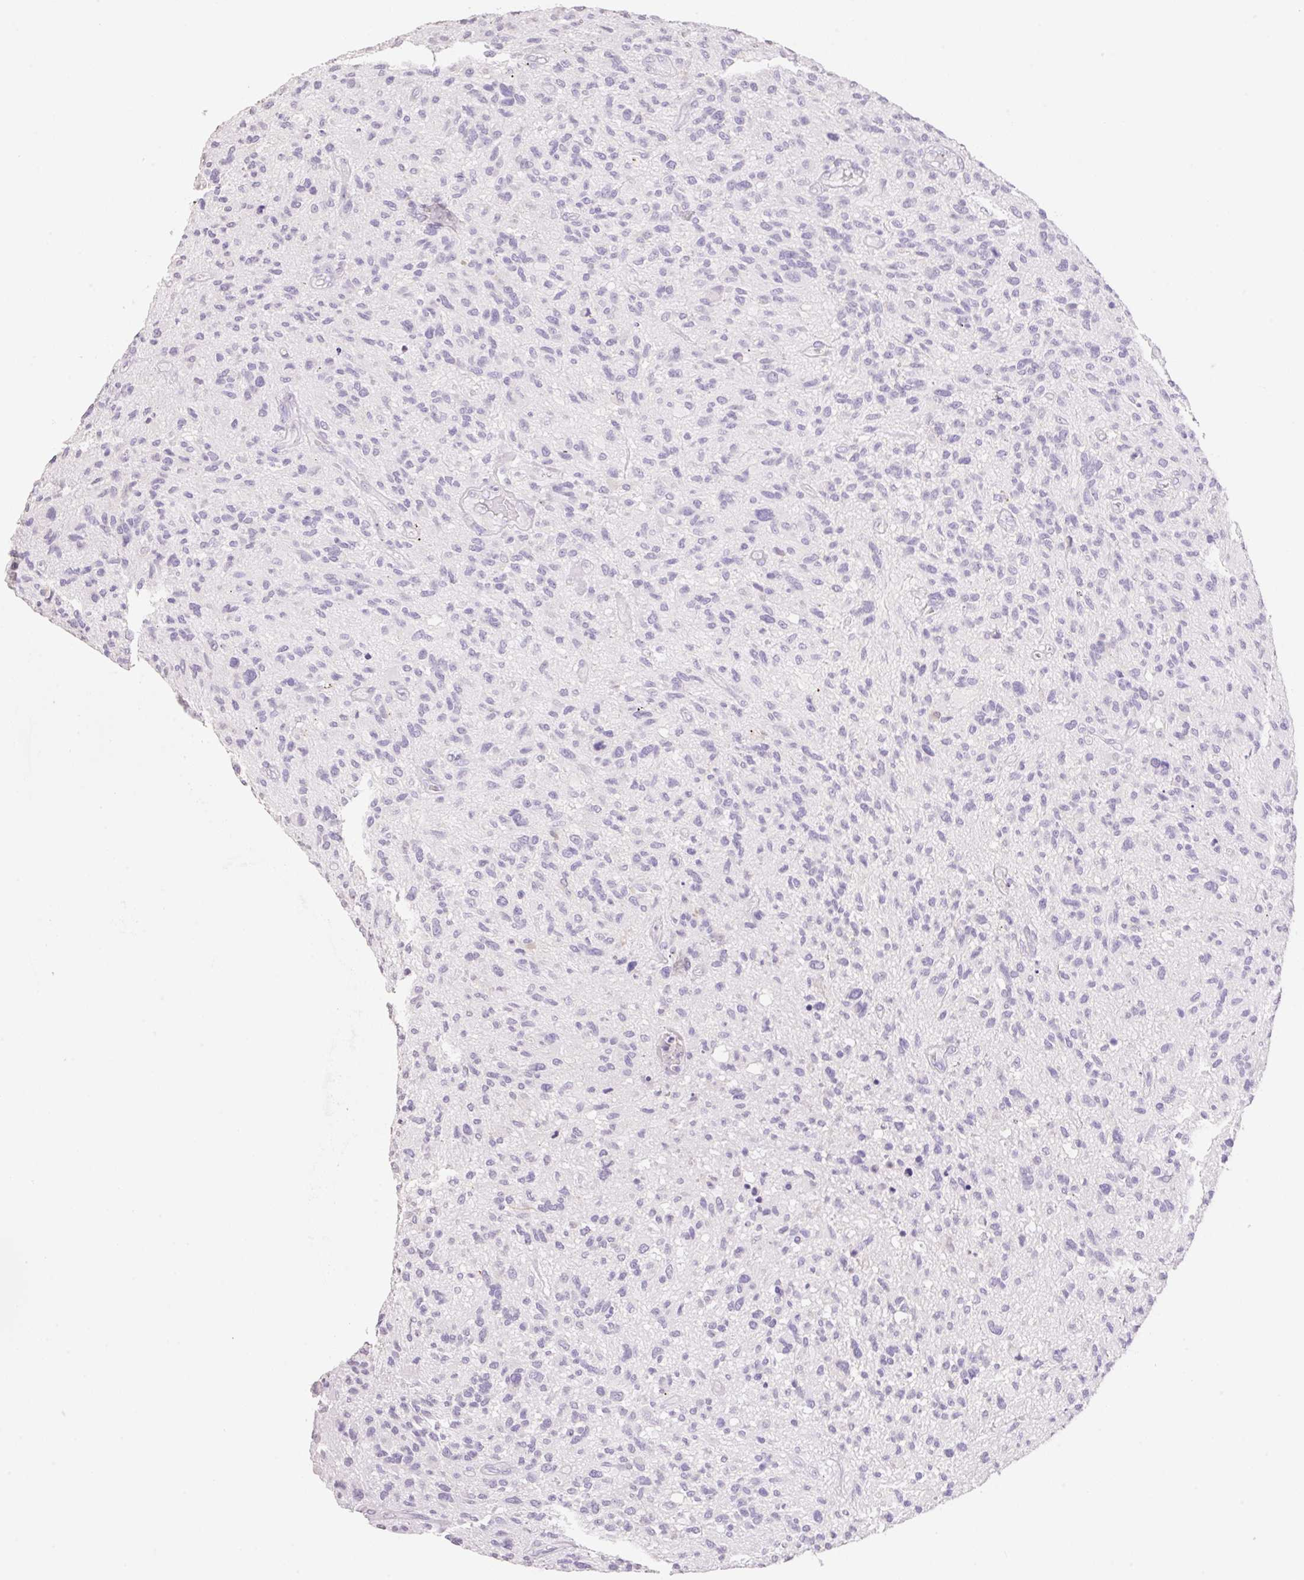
{"staining": {"intensity": "negative", "quantity": "none", "location": "none"}, "tissue": "glioma", "cell_type": "Tumor cells", "image_type": "cancer", "snomed": [{"axis": "morphology", "description": "Glioma, malignant, High grade"}, {"axis": "topography", "description": "Brain"}], "caption": "Protein analysis of glioma reveals no significant expression in tumor cells.", "gene": "HCRTR2", "patient": {"sex": "male", "age": 47}}